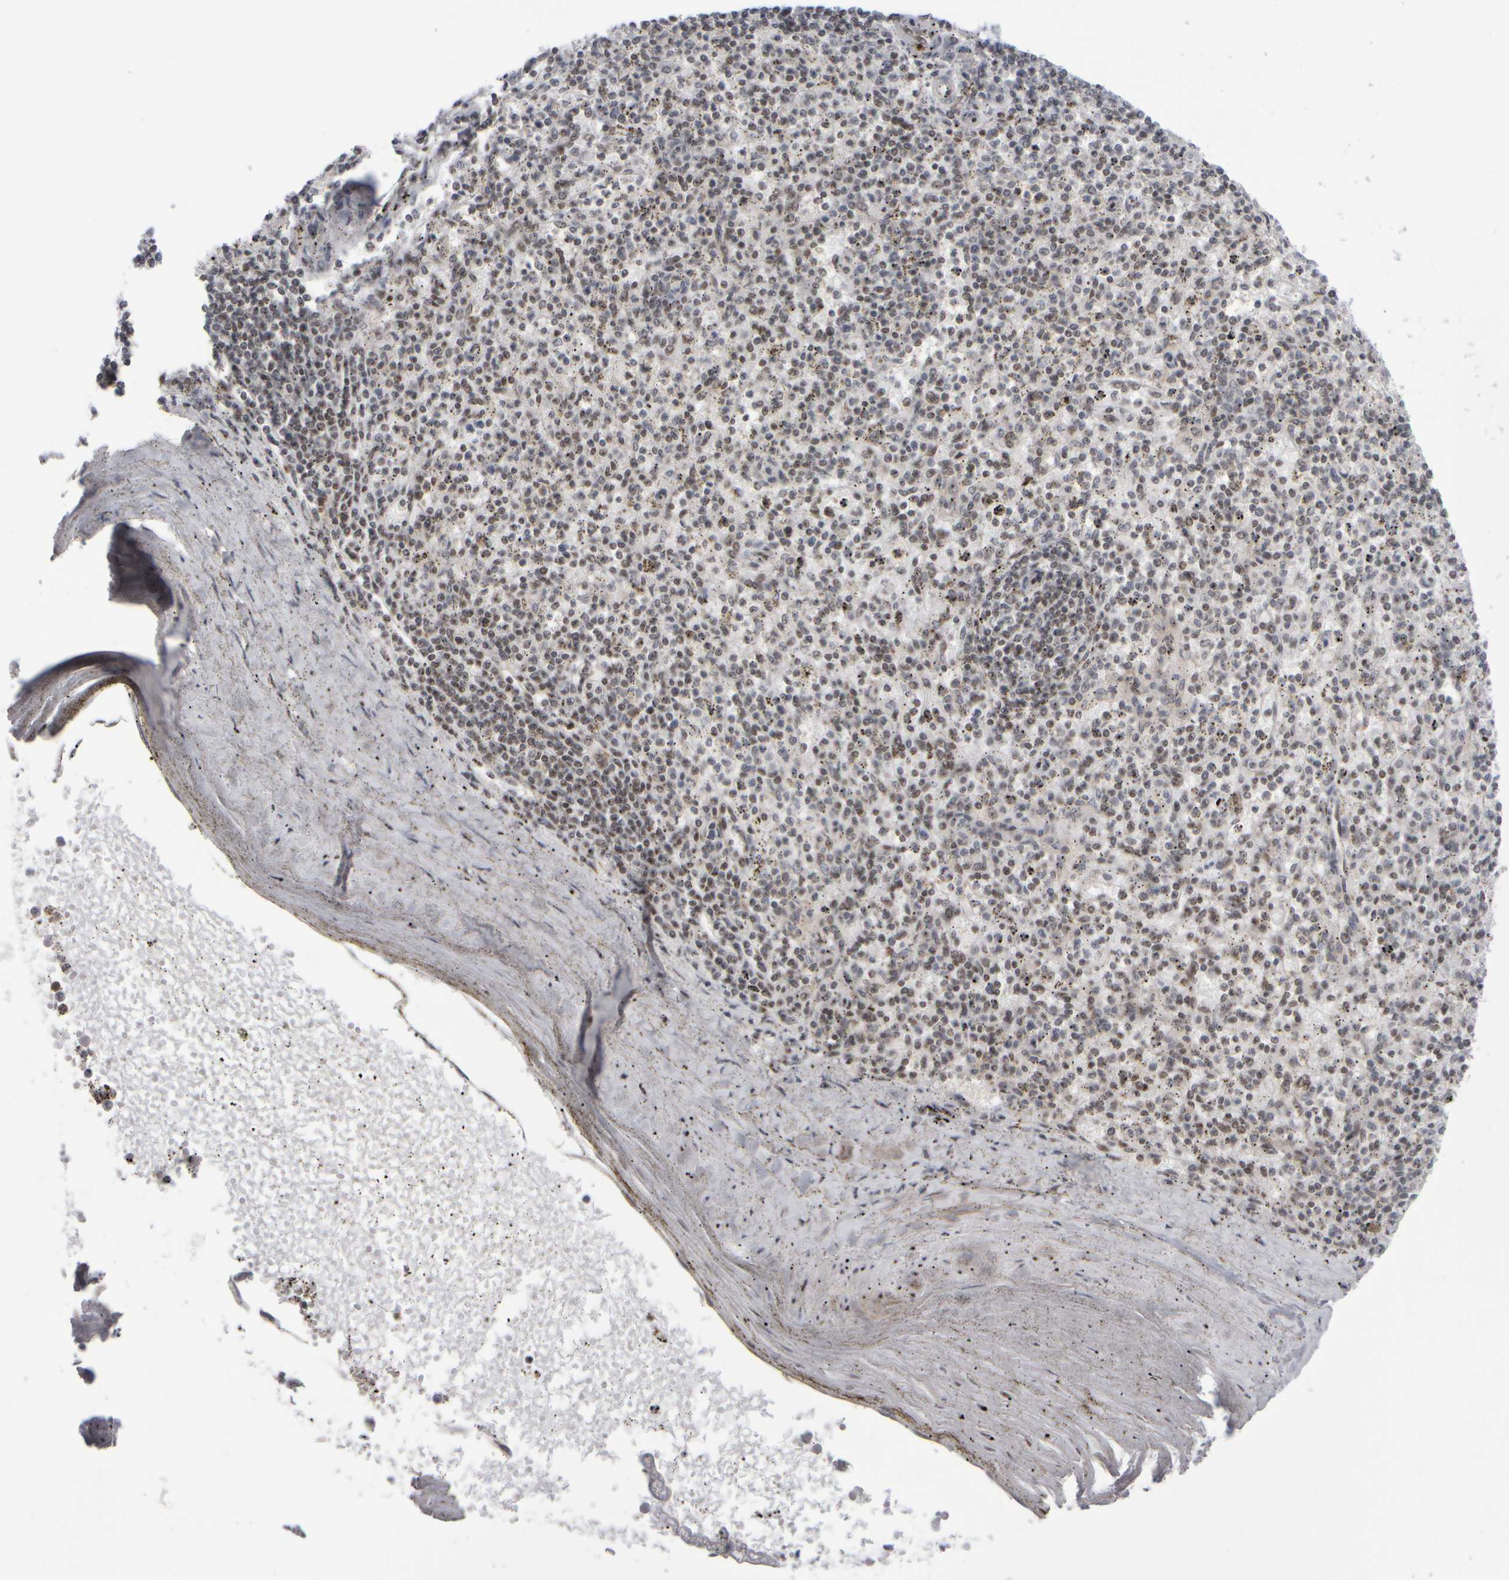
{"staining": {"intensity": "weak", "quantity": "25%-75%", "location": "nuclear"}, "tissue": "spleen", "cell_type": "Cells in red pulp", "image_type": "normal", "snomed": [{"axis": "morphology", "description": "Normal tissue, NOS"}, {"axis": "topography", "description": "Spleen"}], "caption": "Approximately 25%-75% of cells in red pulp in unremarkable human spleen demonstrate weak nuclear protein expression as visualized by brown immunohistochemical staining.", "gene": "SURF6", "patient": {"sex": "male", "age": 72}}